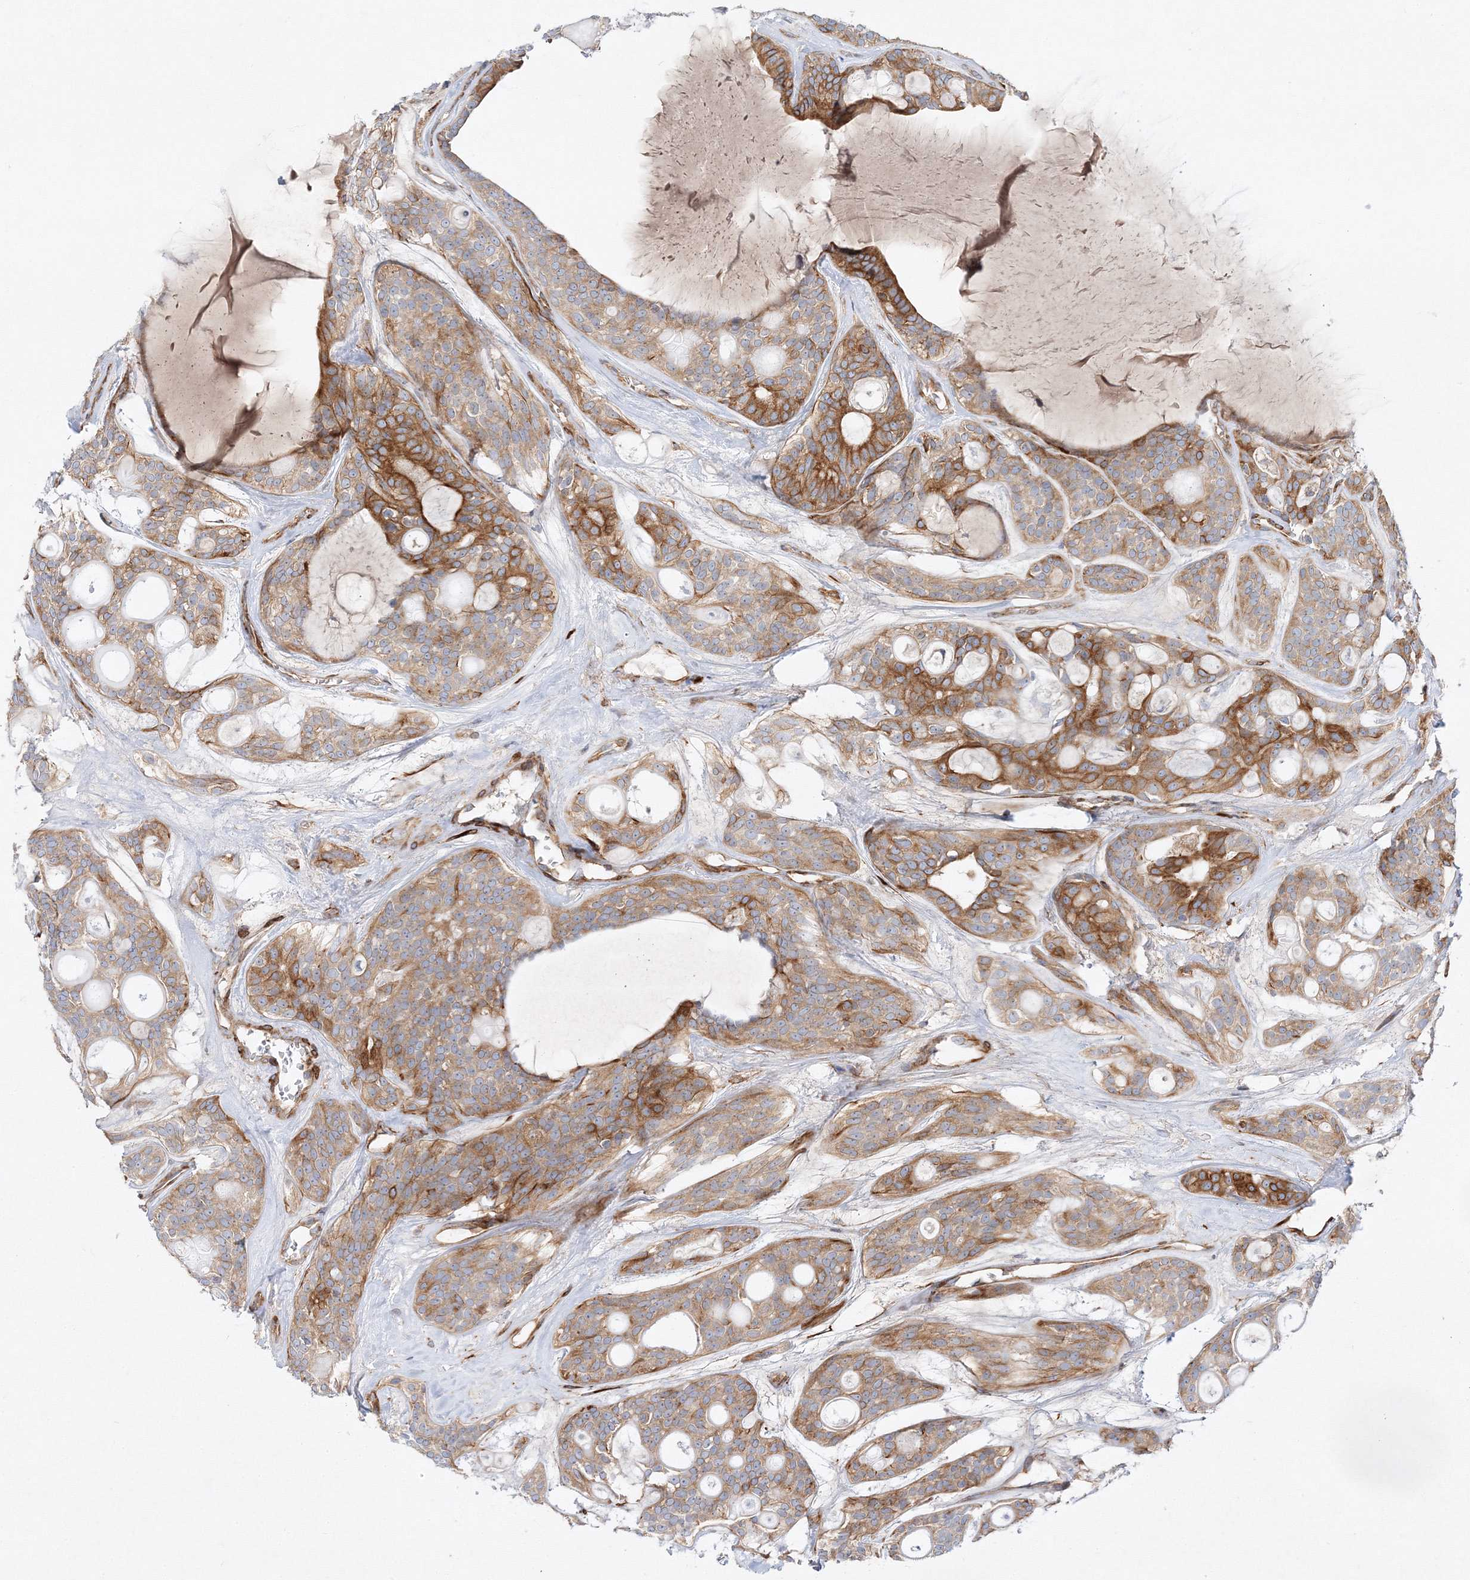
{"staining": {"intensity": "moderate", "quantity": ">75%", "location": "cytoplasmic/membranous"}, "tissue": "head and neck cancer", "cell_type": "Tumor cells", "image_type": "cancer", "snomed": [{"axis": "morphology", "description": "Adenocarcinoma, NOS"}, {"axis": "topography", "description": "Head-Neck"}], "caption": "Immunohistochemical staining of adenocarcinoma (head and neck) reveals medium levels of moderate cytoplasmic/membranous positivity in approximately >75% of tumor cells.", "gene": "ZFYVE16", "patient": {"sex": "male", "age": 66}}